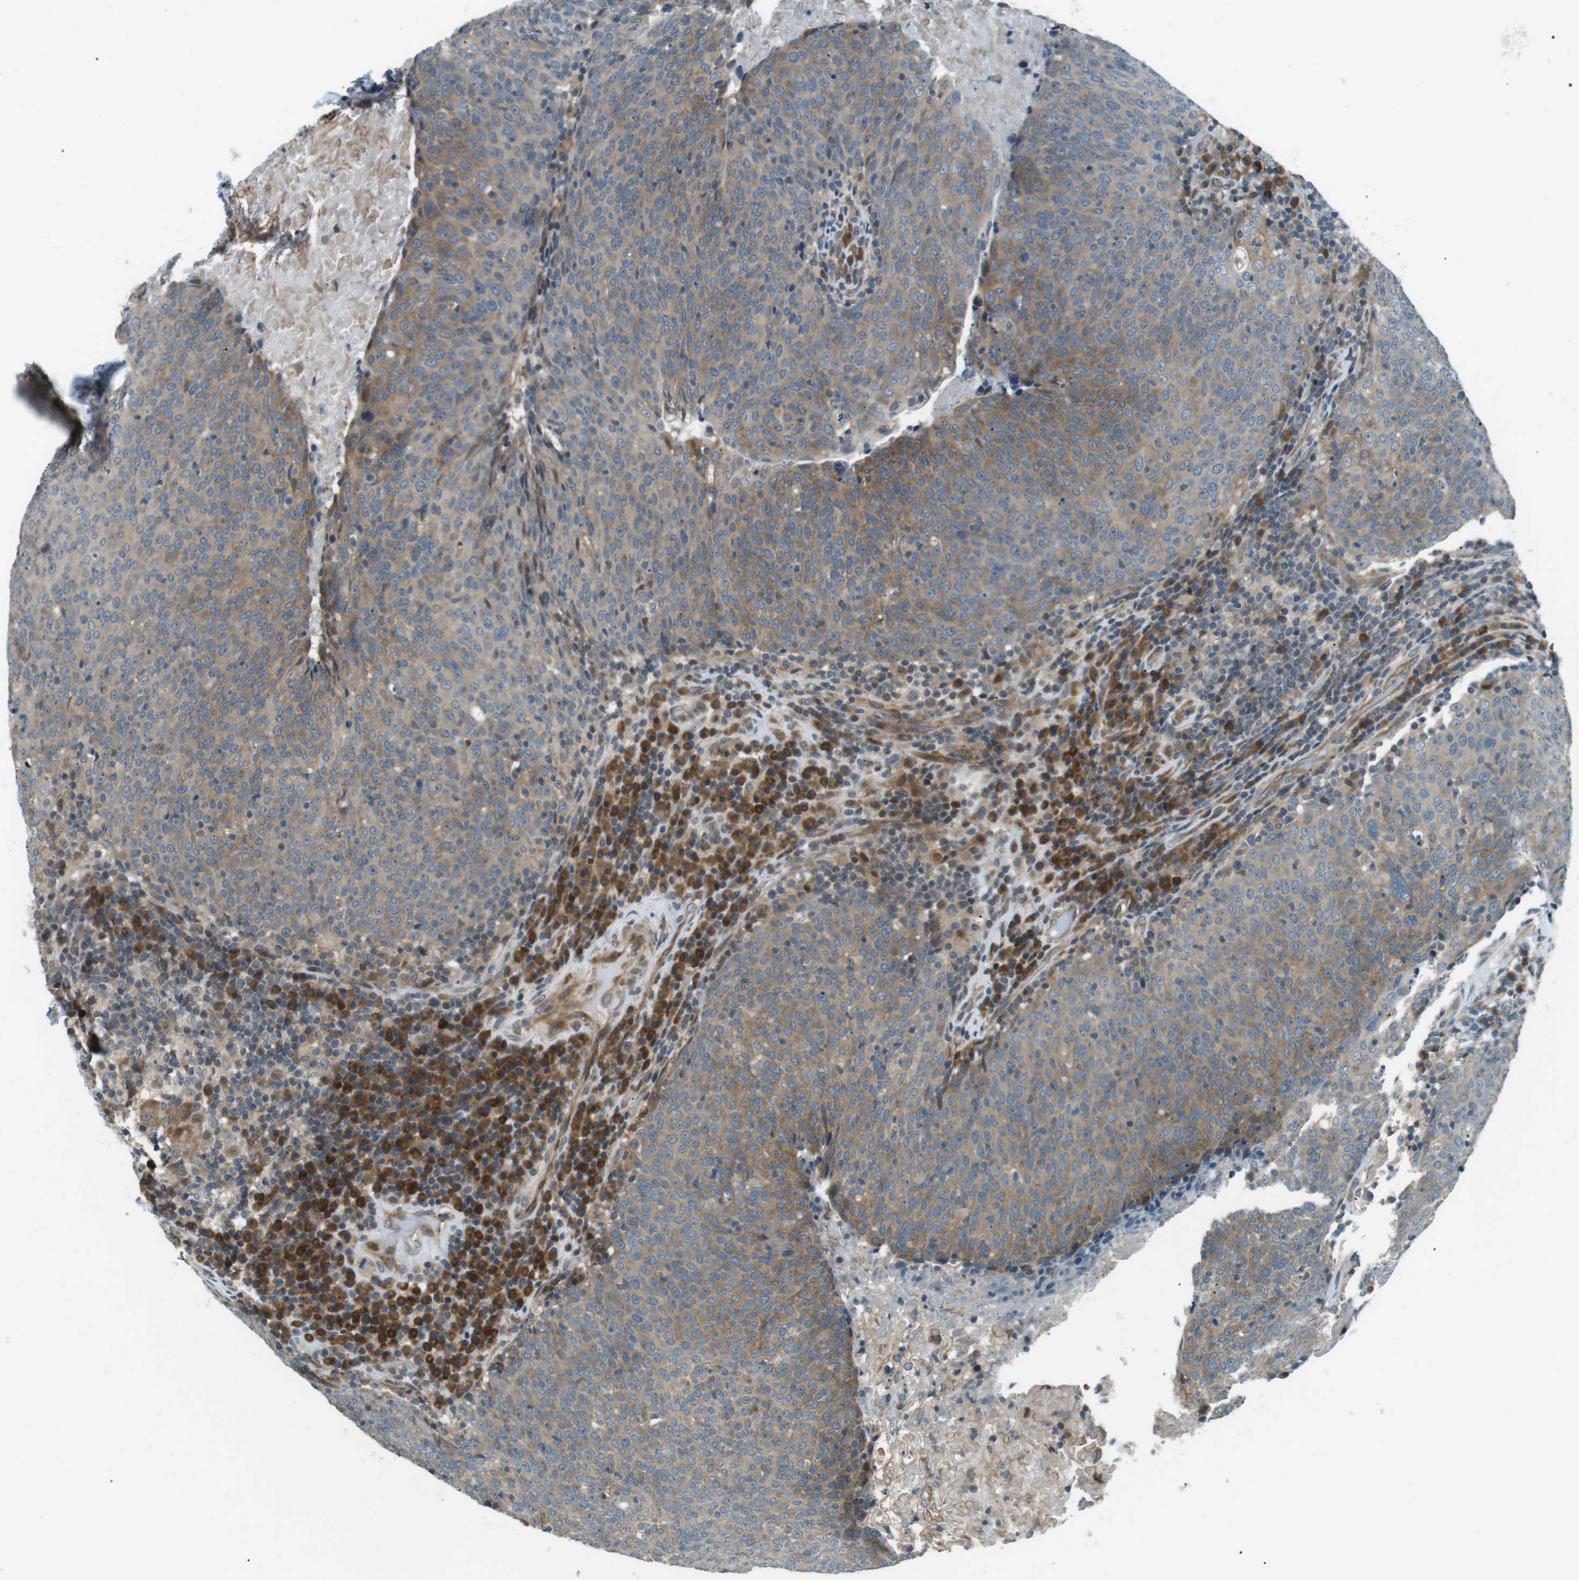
{"staining": {"intensity": "moderate", "quantity": ">75%", "location": "cytoplasmic/membranous"}, "tissue": "head and neck cancer", "cell_type": "Tumor cells", "image_type": "cancer", "snomed": [{"axis": "morphology", "description": "Squamous cell carcinoma, NOS"}, {"axis": "morphology", "description": "Squamous cell carcinoma, metastatic, NOS"}, {"axis": "topography", "description": "Lymph node"}, {"axis": "topography", "description": "Head-Neck"}], "caption": "An image of human head and neck metastatic squamous cell carcinoma stained for a protein exhibits moderate cytoplasmic/membranous brown staining in tumor cells.", "gene": "TMEM74", "patient": {"sex": "male", "age": 62}}